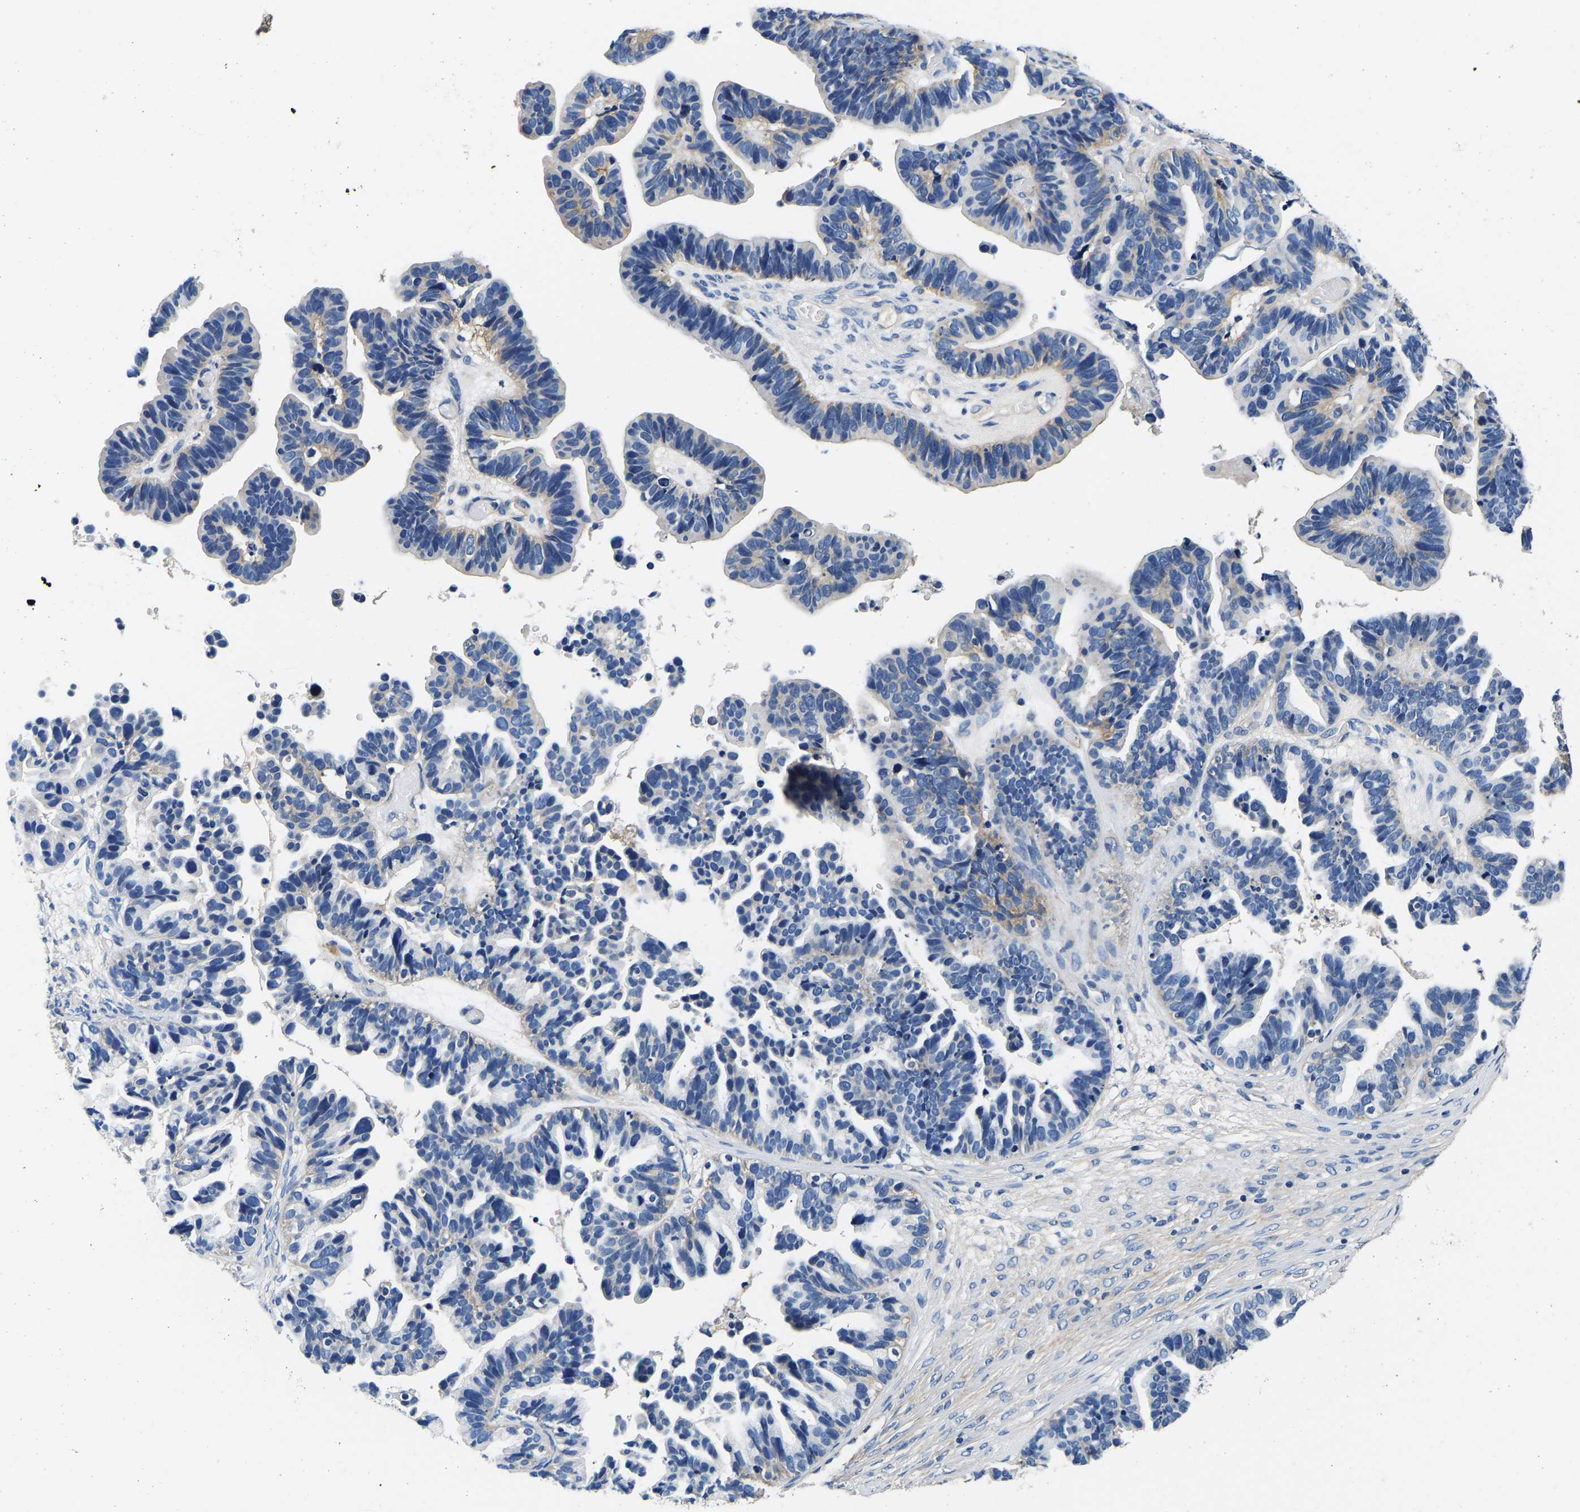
{"staining": {"intensity": "weak", "quantity": "<25%", "location": "cytoplasmic/membranous"}, "tissue": "ovarian cancer", "cell_type": "Tumor cells", "image_type": "cancer", "snomed": [{"axis": "morphology", "description": "Cystadenocarcinoma, serous, NOS"}, {"axis": "topography", "description": "Ovary"}], "caption": "An immunohistochemistry (IHC) histopathology image of ovarian cancer is shown. There is no staining in tumor cells of ovarian cancer.", "gene": "SH3GLB1", "patient": {"sex": "female", "age": 56}}